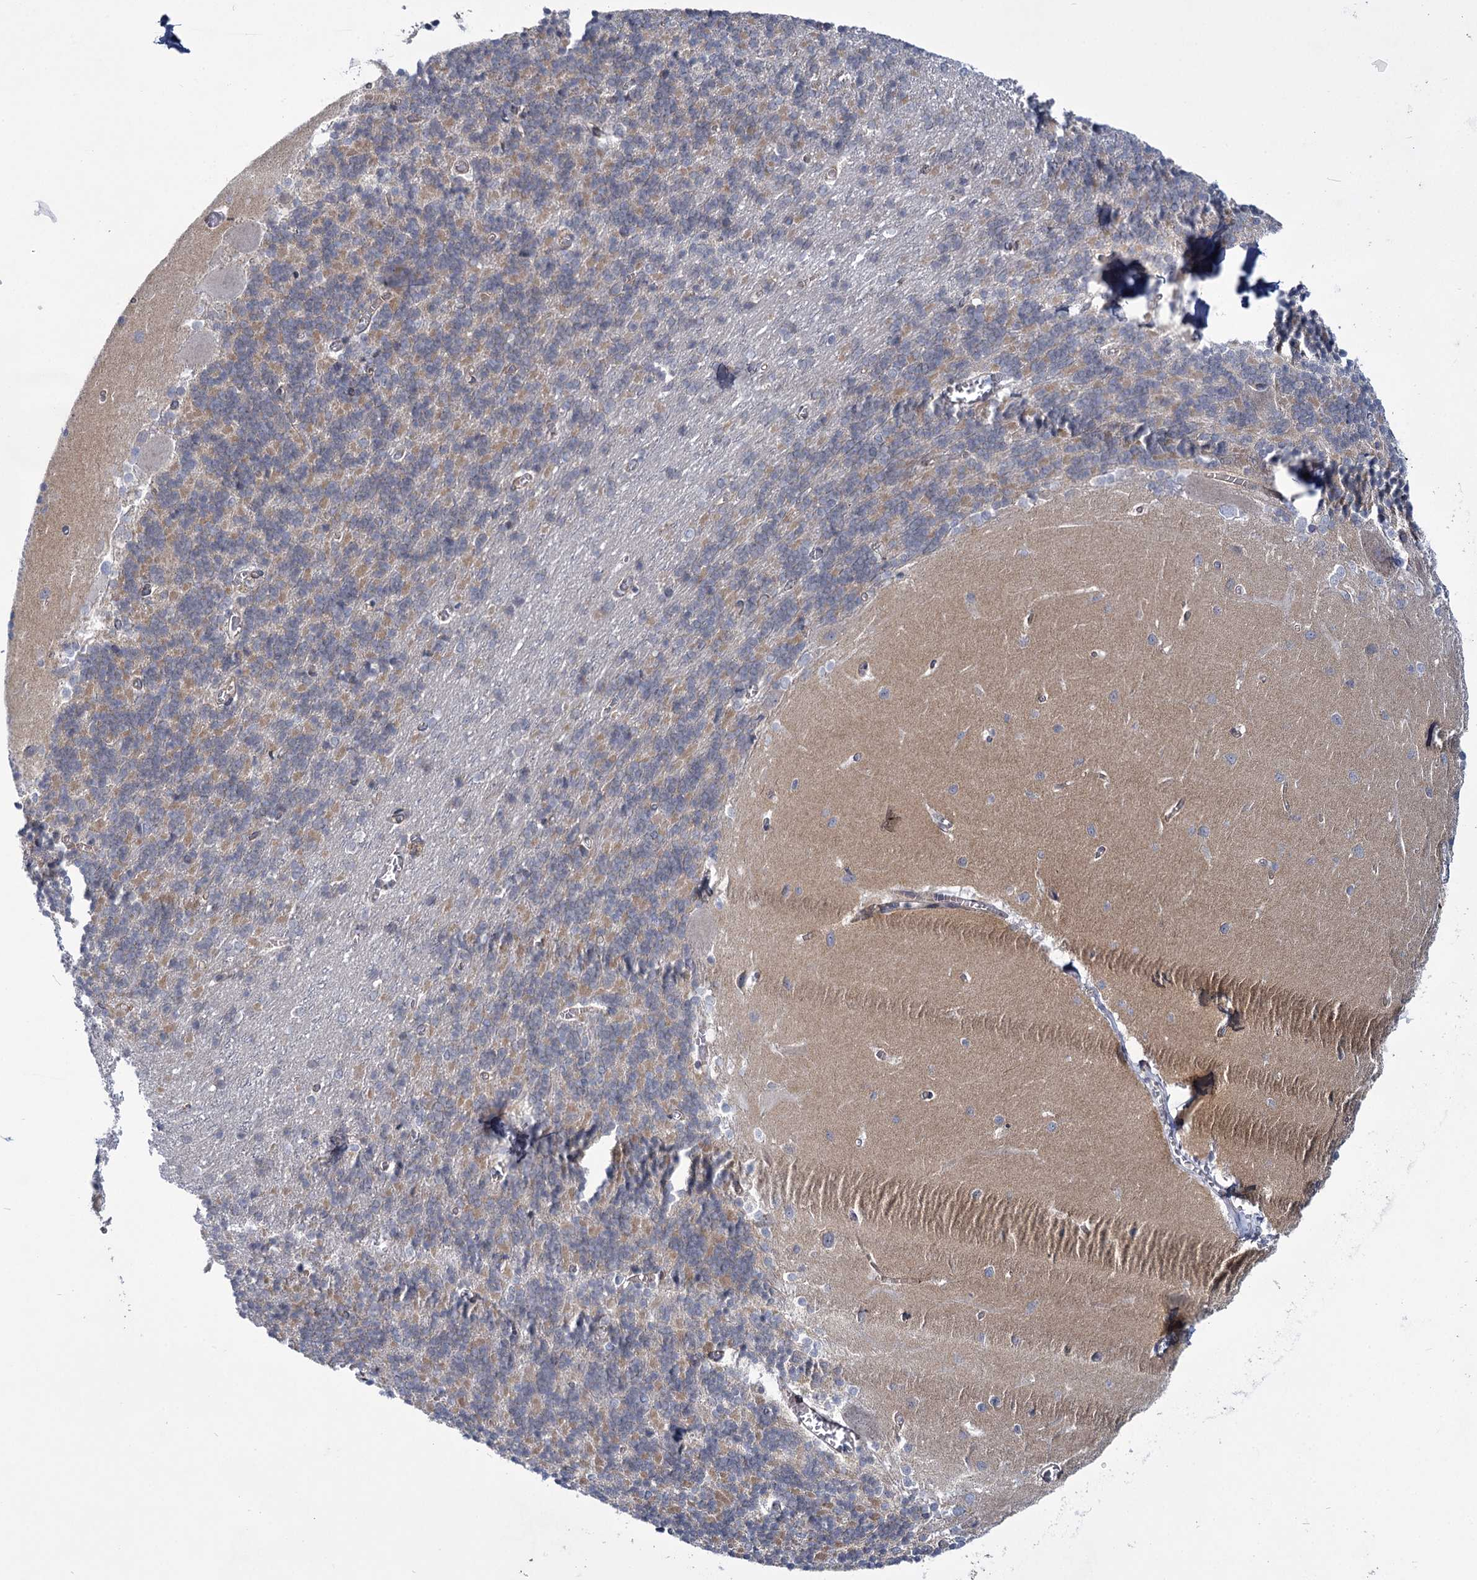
{"staining": {"intensity": "weak", "quantity": "25%-75%", "location": "cytoplasmic/membranous"}, "tissue": "cerebellum", "cell_type": "Cells in granular layer", "image_type": "normal", "snomed": [{"axis": "morphology", "description": "Normal tissue, NOS"}, {"axis": "topography", "description": "Cerebellum"}], "caption": "DAB immunohistochemical staining of unremarkable cerebellum demonstrates weak cytoplasmic/membranous protein expression in about 25%-75% of cells in granular layer. (brown staining indicates protein expression, while blue staining denotes nuclei).", "gene": "MBLAC2", "patient": {"sex": "male", "age": 37}}